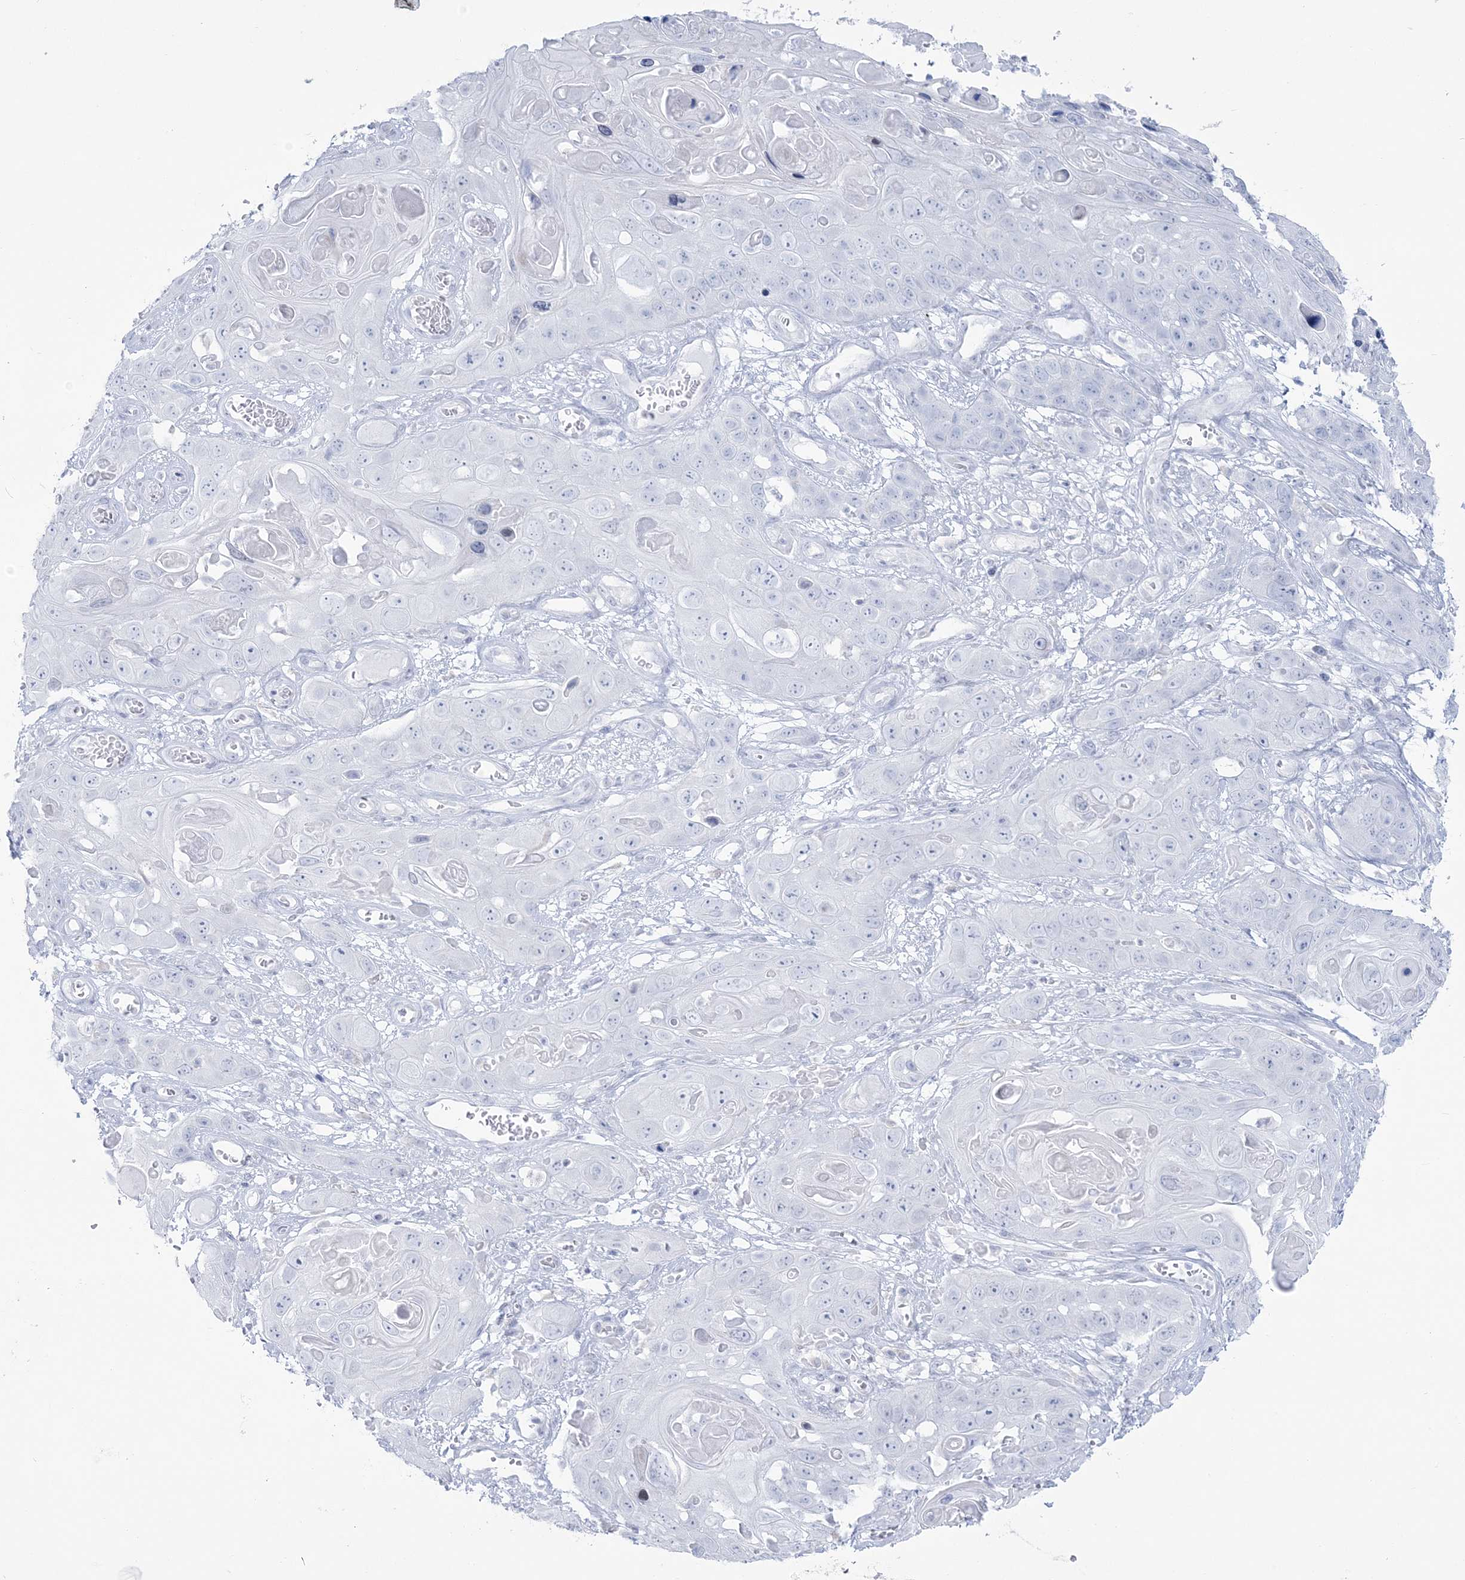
{"staining": {"intensity": "negative", "quantity": "none", "location": "none"}, "tissue": "skin cancer", "cell_type": "Tumor cells", "image_type": "cancer", "snomed": [{"axis": "morphology", "description": "Squamous cell carcinoma, NOS"}, {"axis": "topography", "description": "Skin"}], "caption": "This is an immunohistochemistry (IHC) image of human skin squamous cell carcinoma. There is no positivity in tumor cells.", "gene": "ZNF843", "patient": {"sex": "male", "age": 55}}